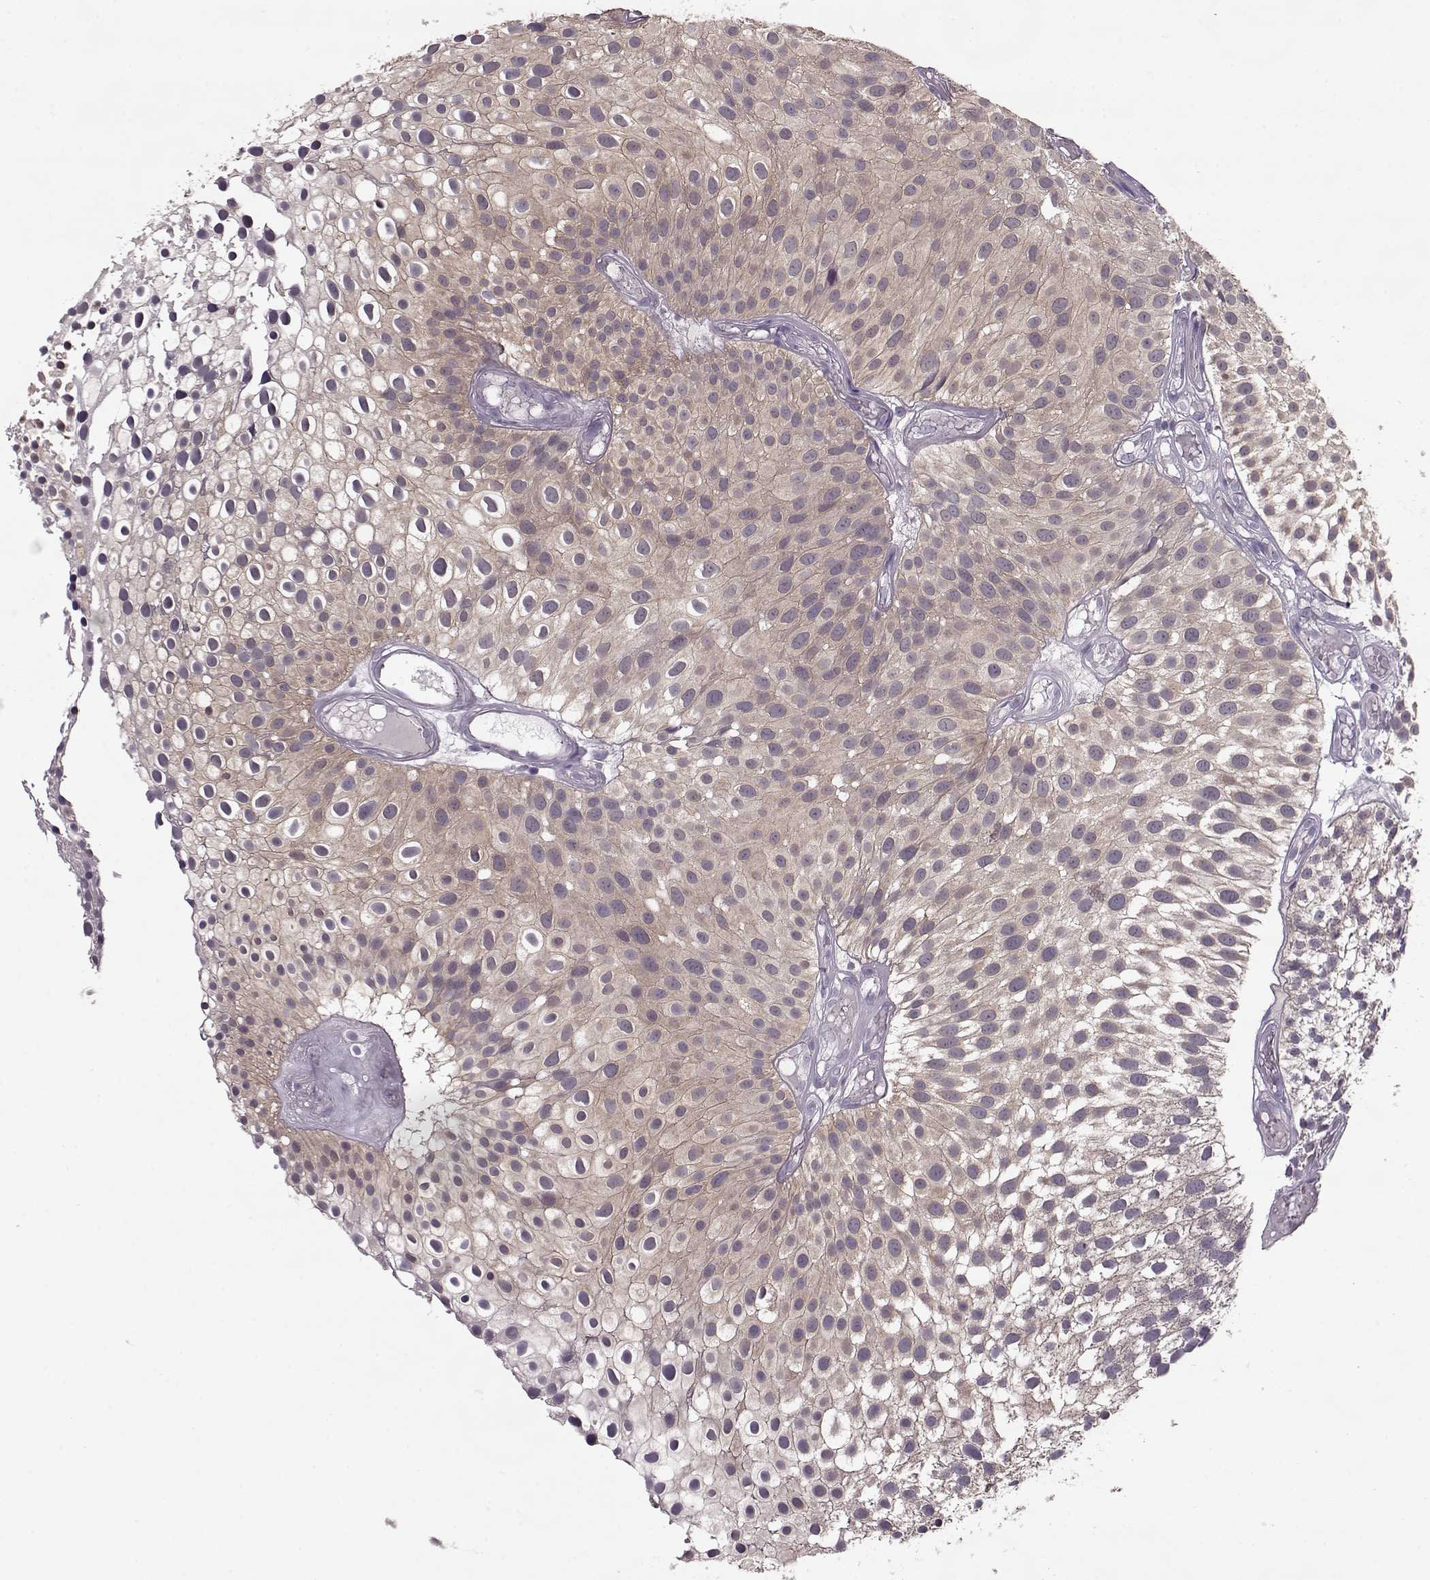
{"staining": {"intensity": "weak", "quantity": ">75%", "location": "cytoplasmic/membranous"}, "tissue": "urothelial cancer", "cell_type": "Tumor cells", "image_type": "cancer", "snomed": [{"axis": "morphology", "description": "Urothelial carcinoma, Low grade"}, {"axis": "topography", "description": "Urinary bladder"}], "caption": "Immunohistochemical staining of human urothelial cancer demonstrates low levels of weak cytoplasmic/membranous staining in approximately >75% of tumor cells.", "gene": "ACOT11", "patient": {"sex": "male", "age": 79}}